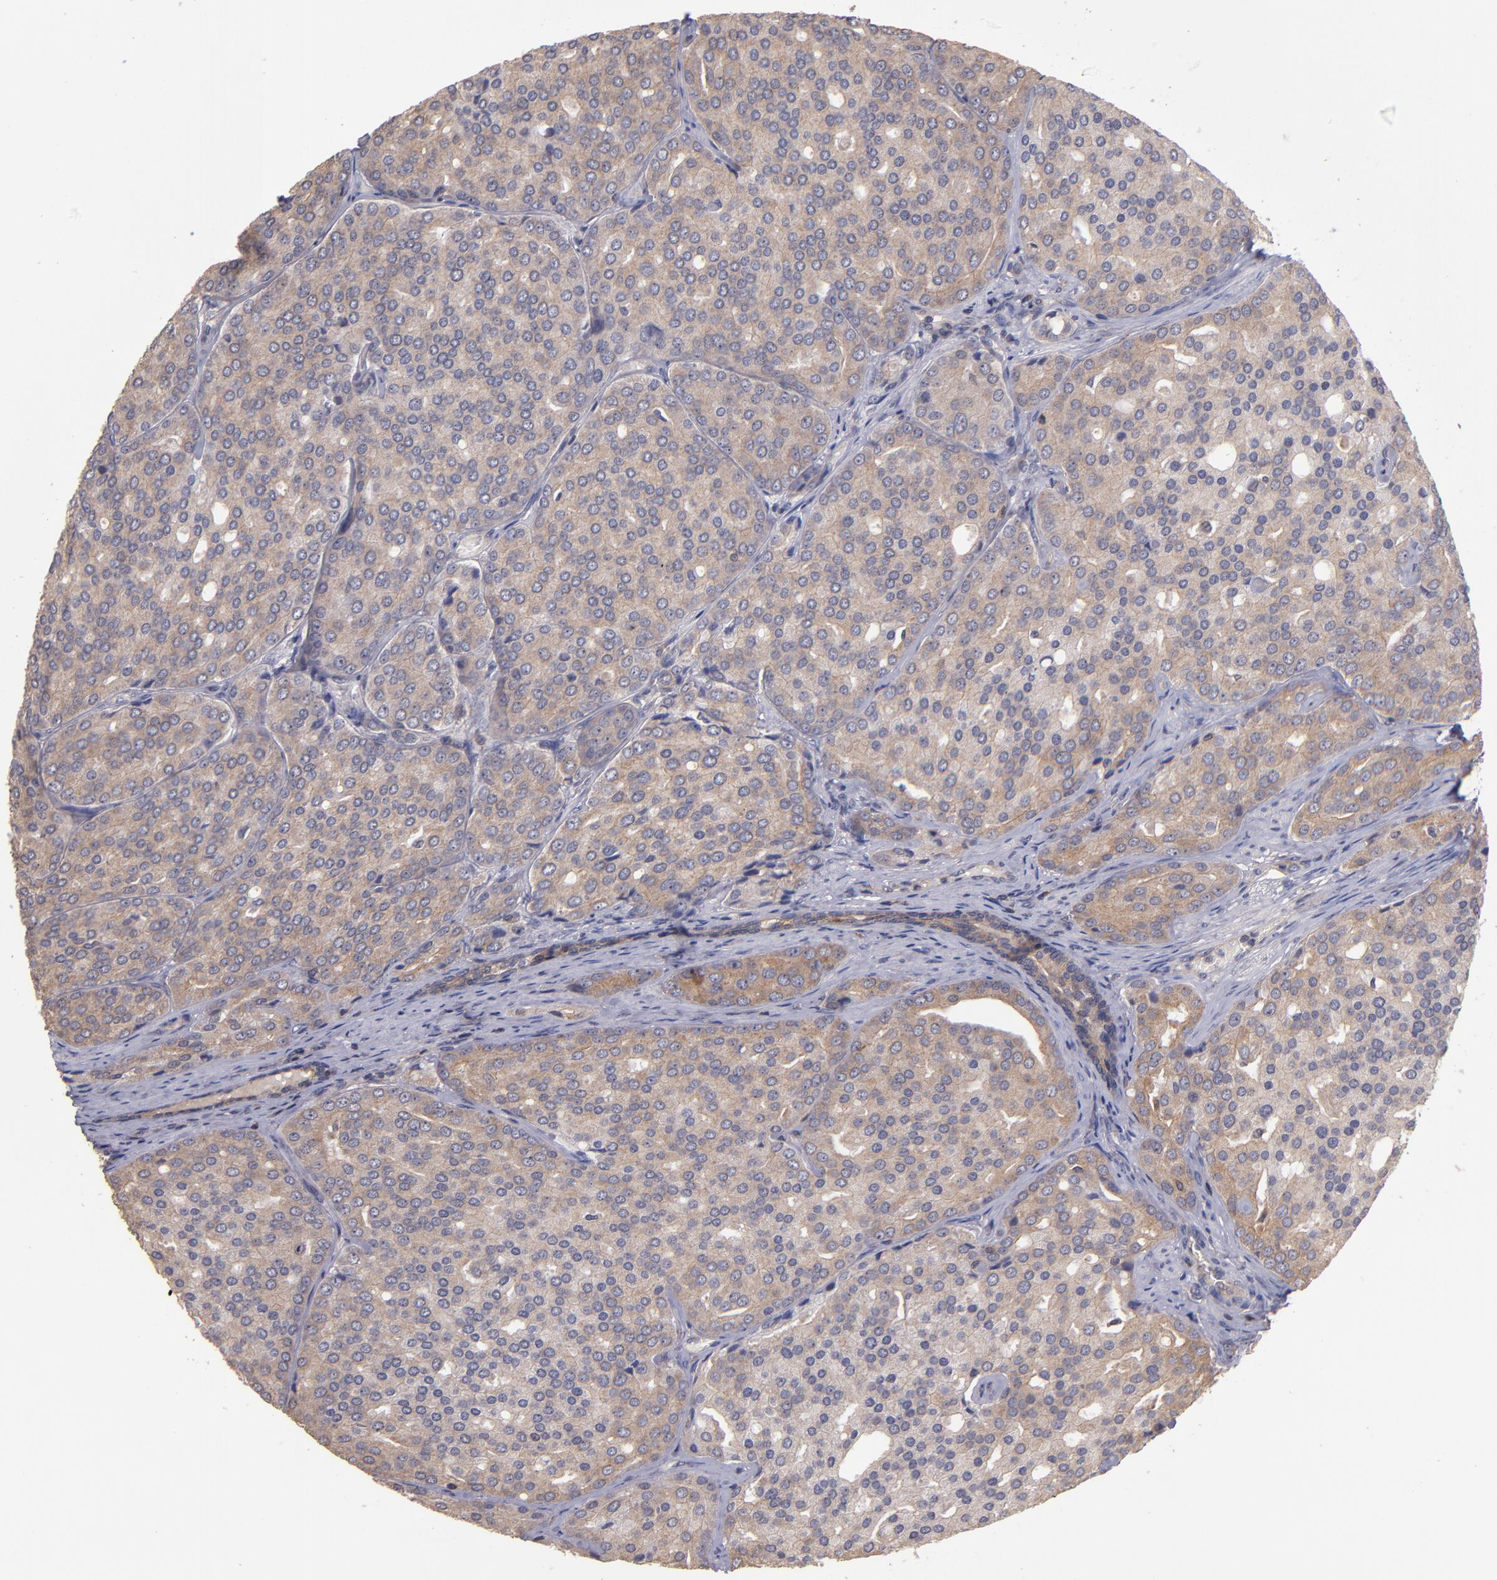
{"staining": {"intensity": "moderate", "quantity": ">75%", "location": "cytoplasmic/membranous"}, "tissue": "prostate cancer", "cell_type": "Tumor cells", "image_type": "cancer", "snomed": [{"axis": "morphology", "description": "Adenocarcinoma, High grade"}, {"axis": "topography", "description": "Prostate"}], "caption": "Prostate cancer (high-grade adenocarcinoma) stained with DAB immunohistochemistry (IHC) exhibits medium levels of moderate cytoplasmic/membranous positivity in approximately >75% of tumor cells.", "gene": "NF2", "patient": {"sex": "male", "age": 64}}